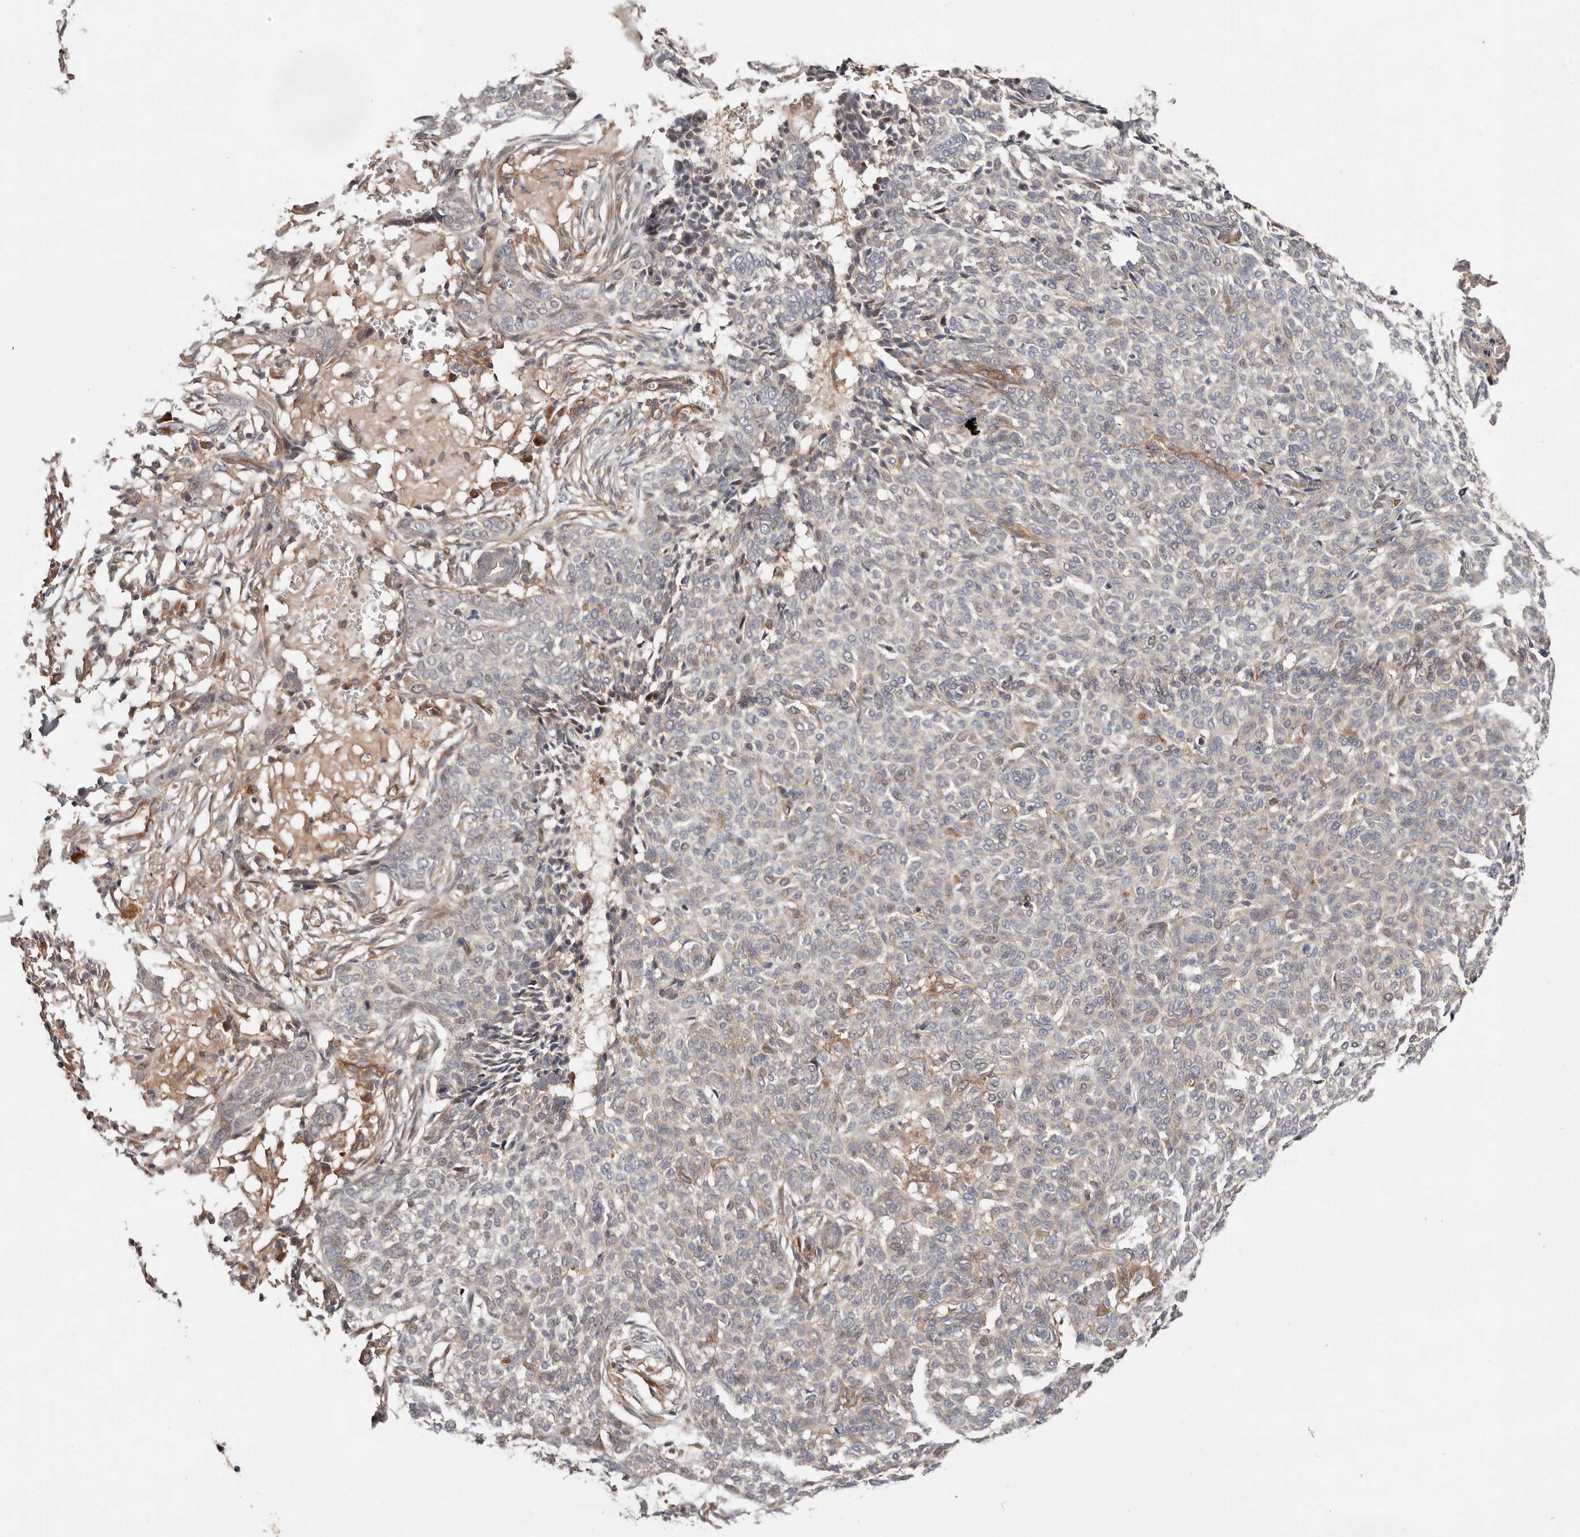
{"staining": {"intensity": "moderate", "quantity": "25%-75%", "location": "cytoplasmic/membranous"}, "tissue": "skin cancer", "cell_type": "Tumor cells", "image_type": "cancer", "snomed": [{"axis": "morphology", "description": "Basal cell carcinoma"}, {"axis": "topography", "description": "Skin"}], "caption": "Moderate cytoplasmic/membranous staining is seen in approximately 25%-75% of tumor cells in skin basal cell carcinoma. (DAB (3,3'-diaminobenzidine) IHC with brightfield microscopy, high magnification).", "gene": "MACF1", "patient": {"sex": "male", "age": 85}}